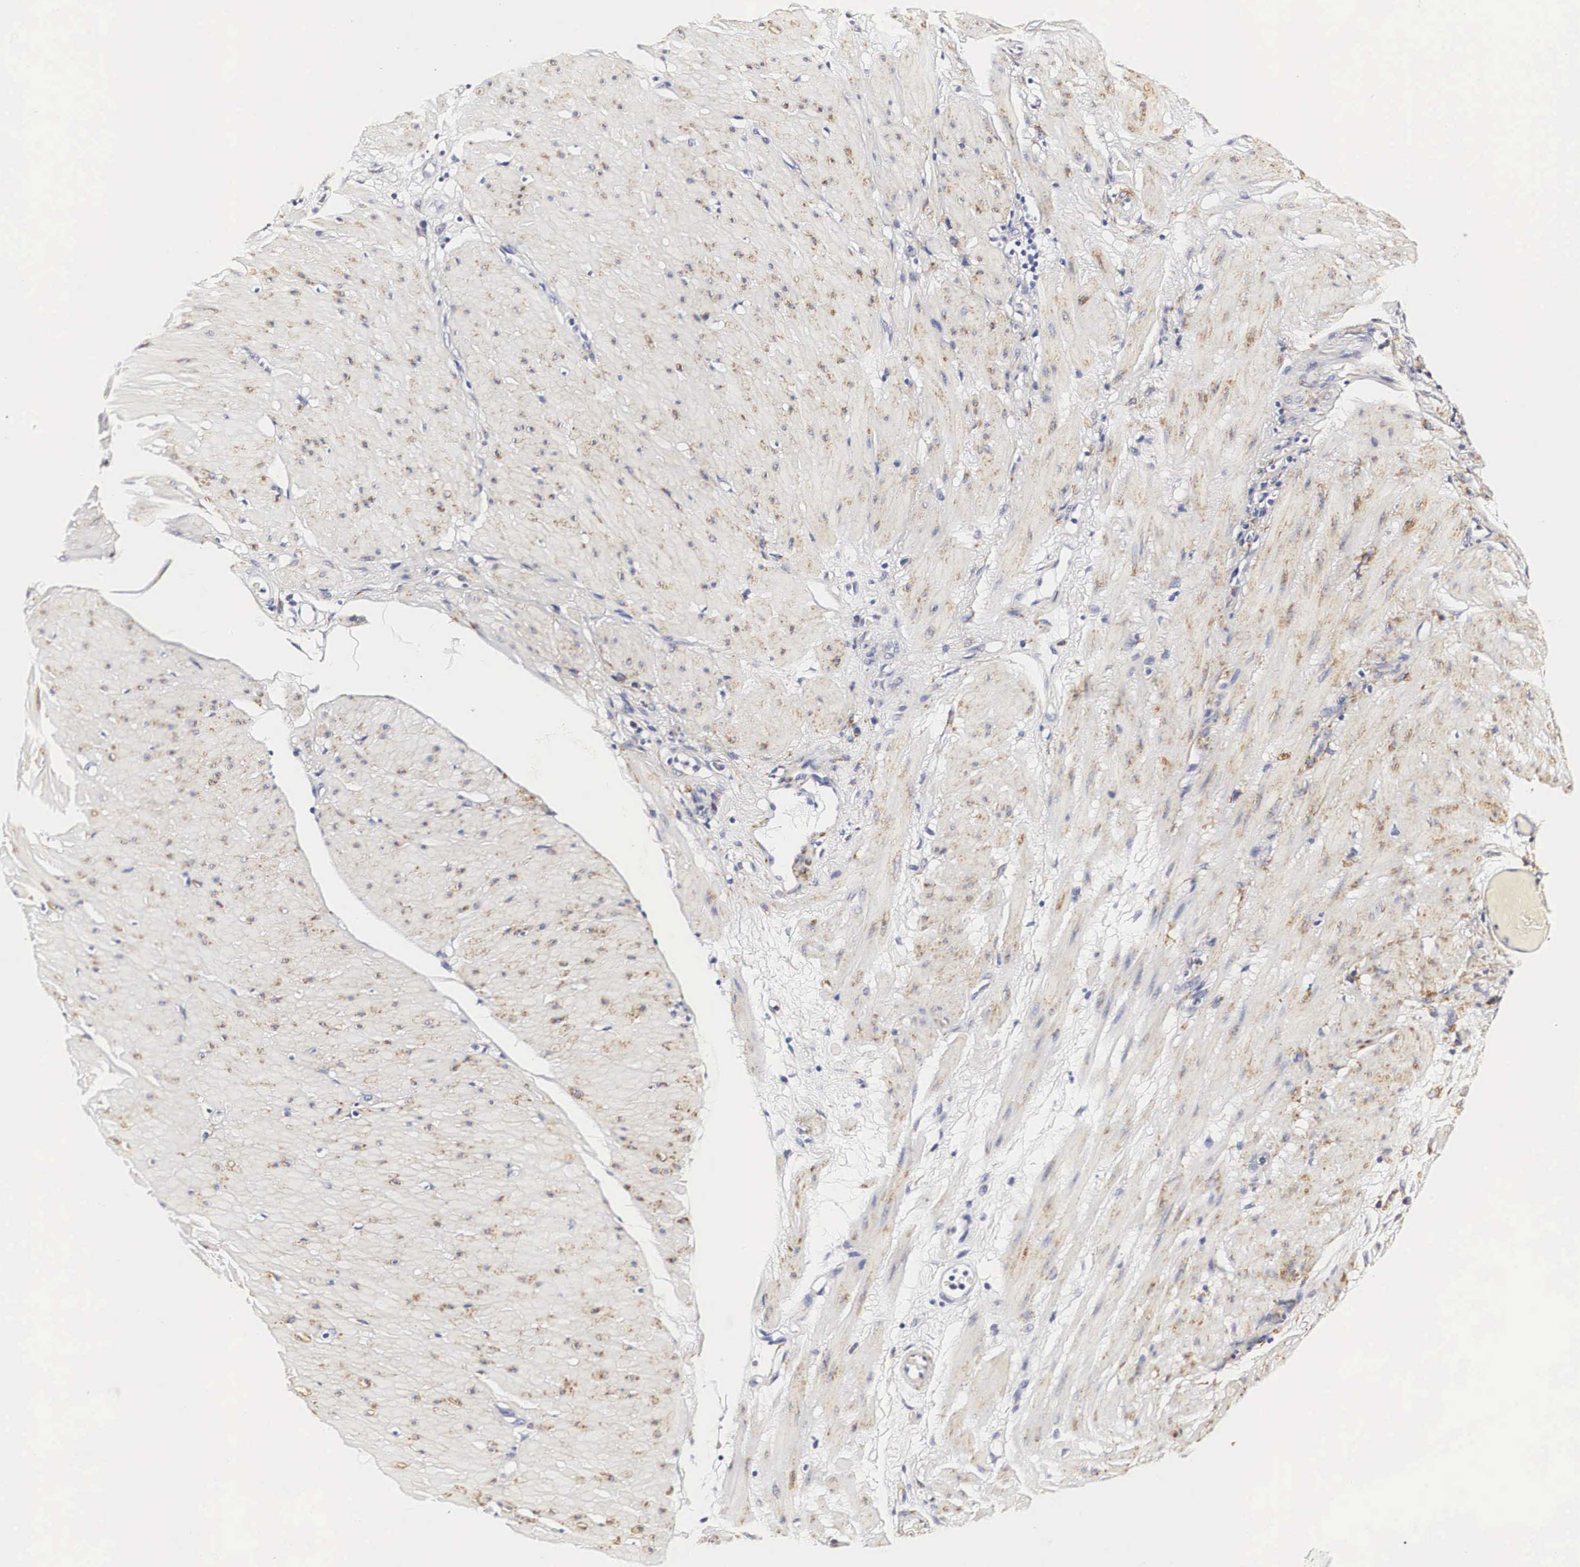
{"staining": {"intensity": "negative", "quantity": "none", "location": "none"}, "tissue": "stomach cancer", "cell_type": "Tumor cells", "image_type": "cancer", "snomed": [{"axis": "morphology", "description": "Adenocarcinoma, NOS"}, {"axis": "topography", "description": "Stomach, lower"}], "caption": "Stomach cancer (adenocarcinoma) stained for a protein using immunohistochemistry demonstrates no positivity tumor cells.", "gene": "CKAP4", "patient": {"sex": "male", "age": 88}}